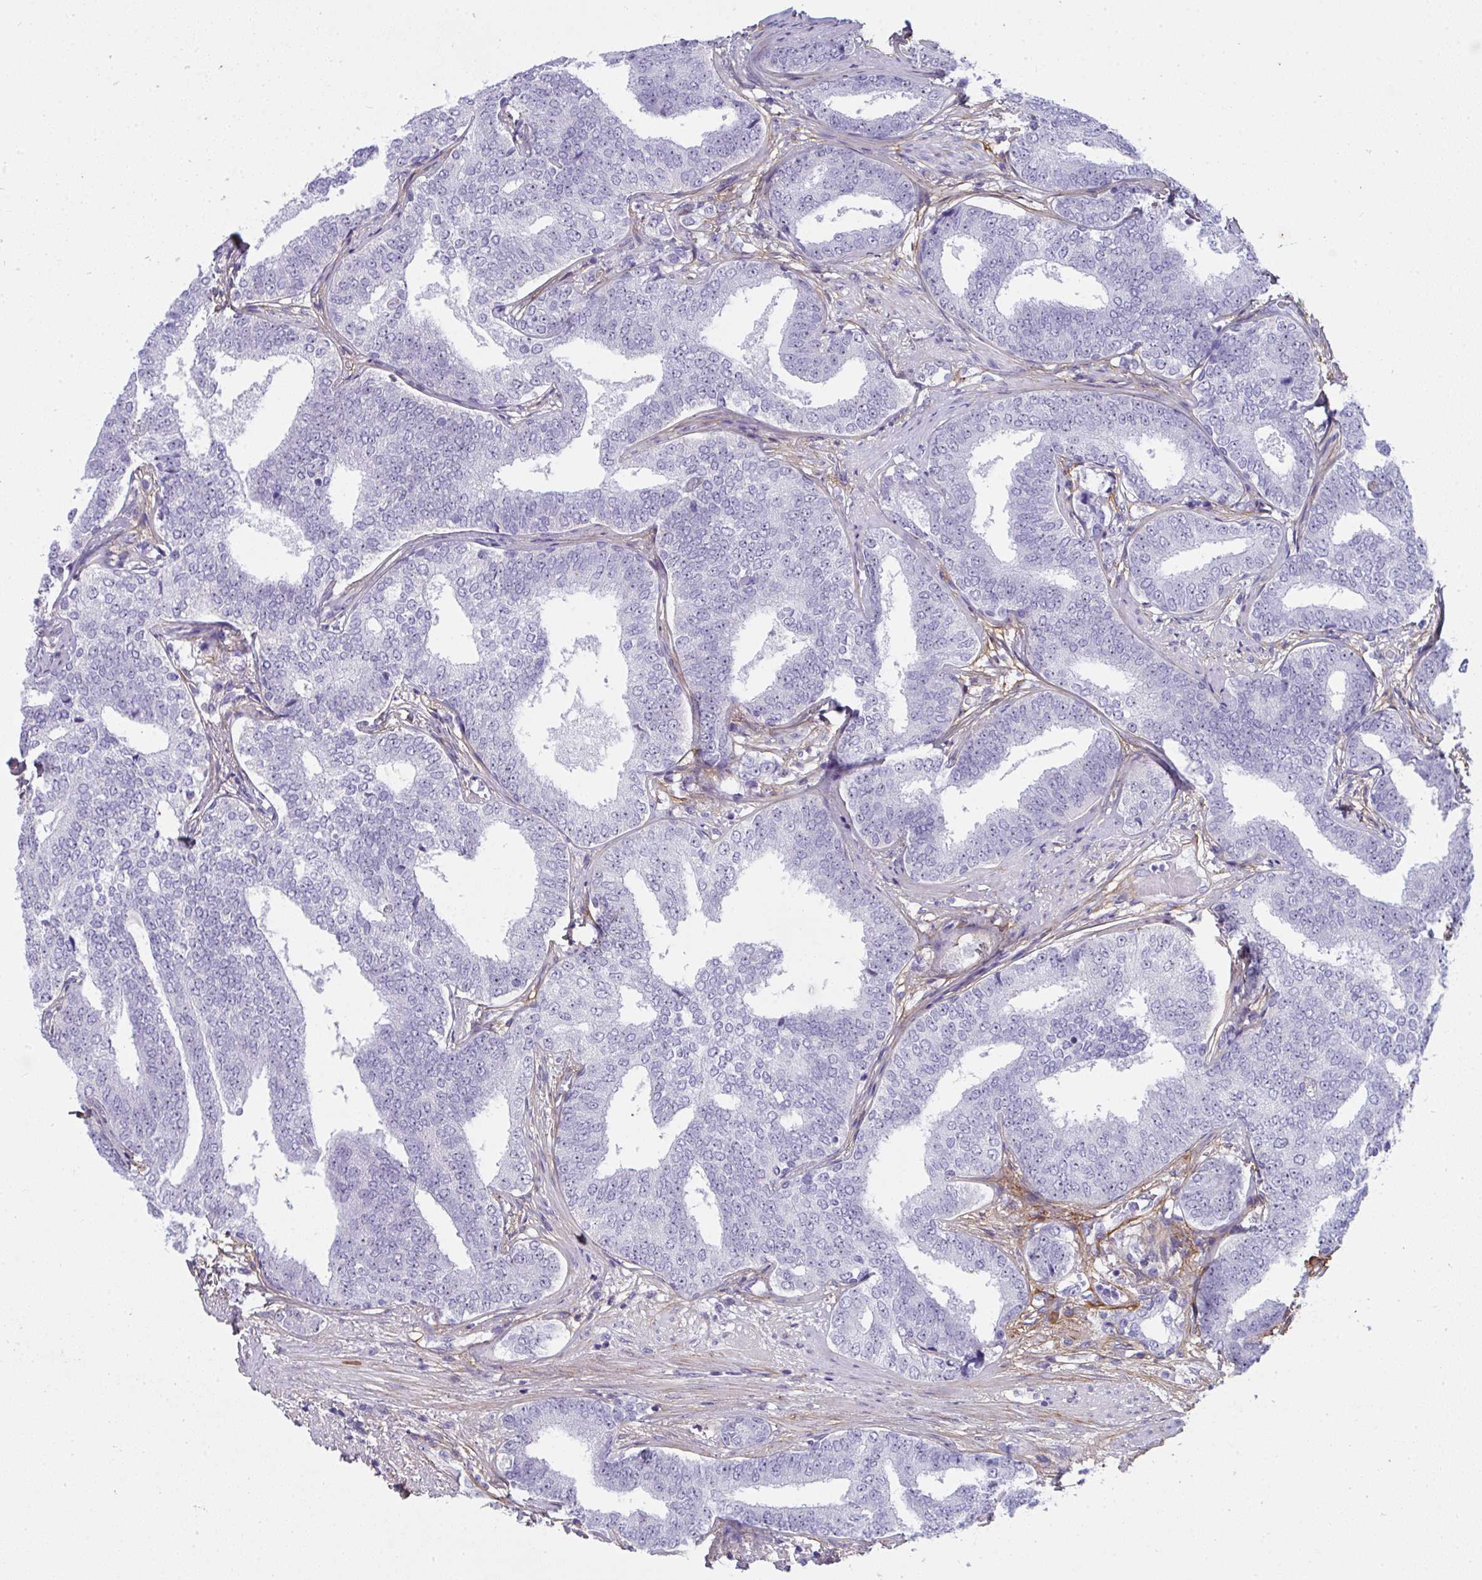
{"staining": {"intensity": "negative", "quantity": "none", "location": "none"}, "tissue": "prostate cancer", "cell_type": "Tumor cells", "image_type": "cancer", "snomed": [{"axis": "morphology", "description": "Adenocarcinoma, High grade"}, {"axis": "topography", "description": "Prostate"}], "caption": "A high-resolution histopathology image shows IHC staining of prostate cancer (adenocarcinoma (high-grade)), which demonstrates no significant positivity in tumor cells.", "gene": "LHFPL6", "patient": {"sex": "male", "age": 72}}